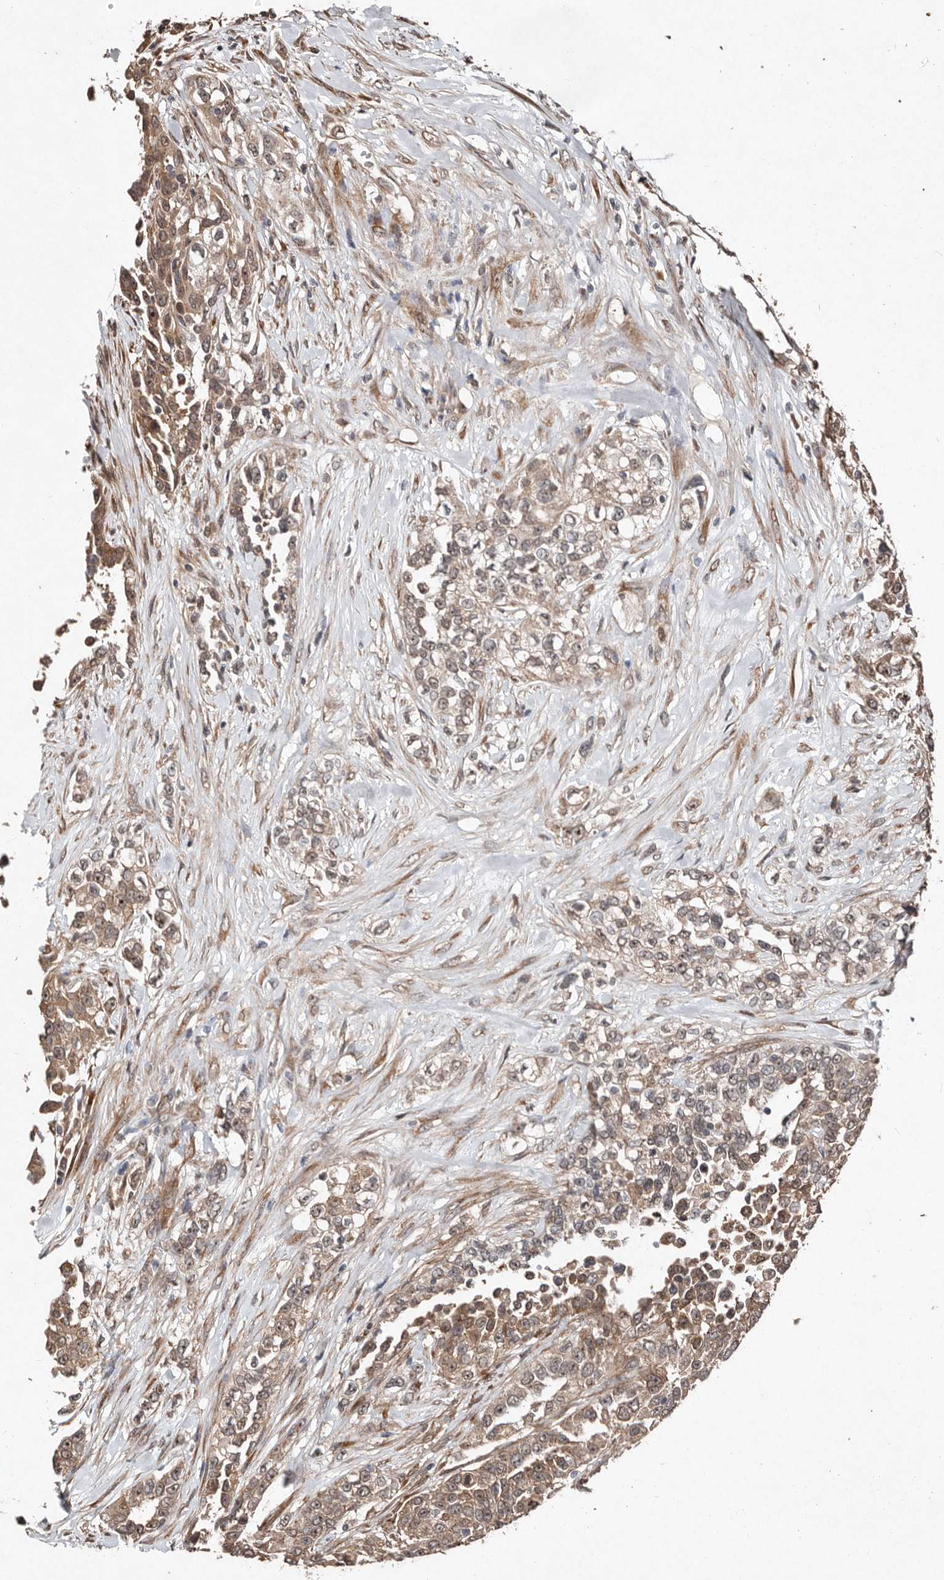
{"staining": {"intensity": "moderate", "quantity": "25%-75%", "location": "cytoplasmic/membranous,nuclear"}, "tissue": "urothelial cancer", "cell_type": "Tumor cells", "image_type": "cancer", "snomed": [{"axis": "morphology", "description": "Urothelial carcinoma, High grade"}, {"axis": "topography", "description": "Urinary bladder"}], "caption": "Protein analysis of urothelial cancer tissue exhibits moderate cytoplasmic/membranous and nuclear expression in about 25%-75% of tumor cells.", "gene": "DIP2C", "patient": {"sex": "female", "age": 80}}